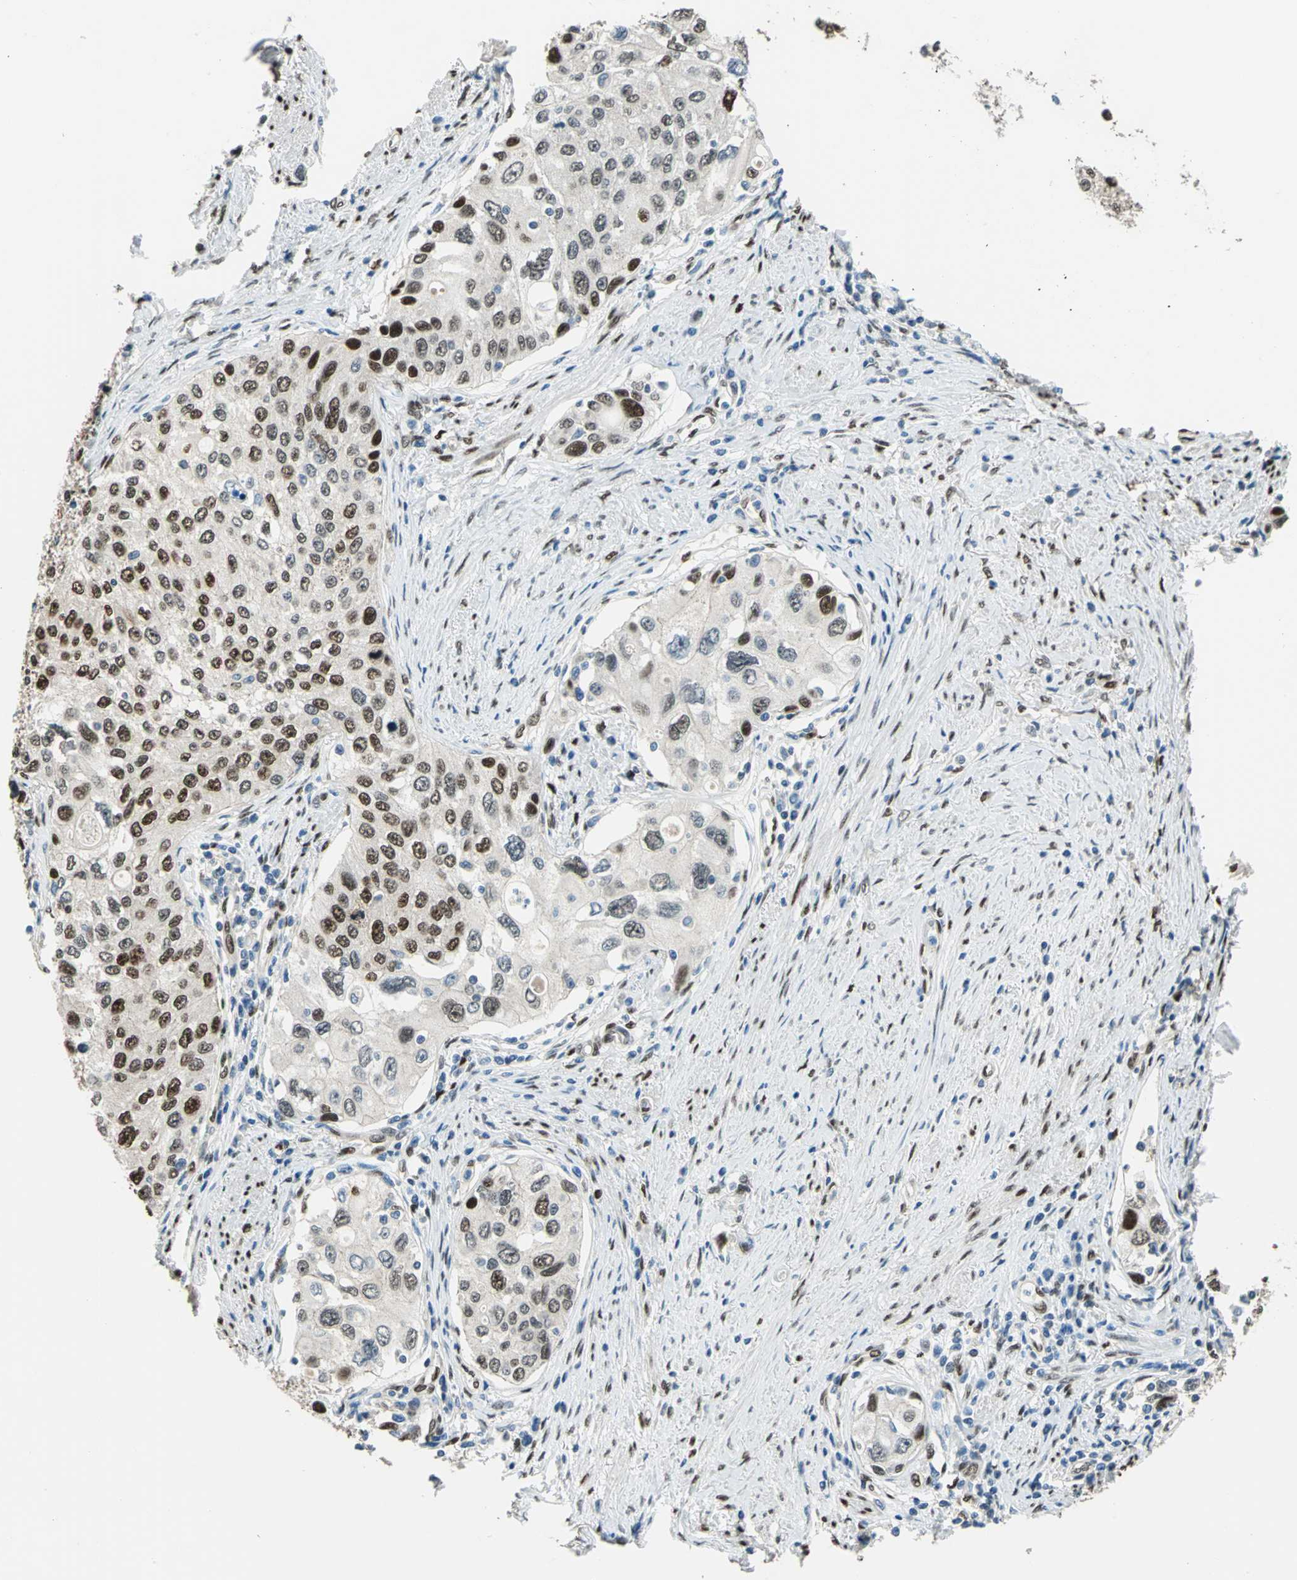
{"staining": {"intensity": "strong", "quantity": "25%-75%", "location": "nuclear"}, "tissue": "urothelial cancer", "cell_type": "Tumor cells", "image_type": "cancer", "snomed": [{"axis": "morphology", "description": "Urothelial carcinoma, High grade"}, {"axis": "topography", "description": "Urinary bladder"}], "caption": "Urothelial cancer stained for a protein reveals strong nuclear positivity in tumor cells.", "gene": "NFIA", "patient": {"sex": "female", "age": 56}}